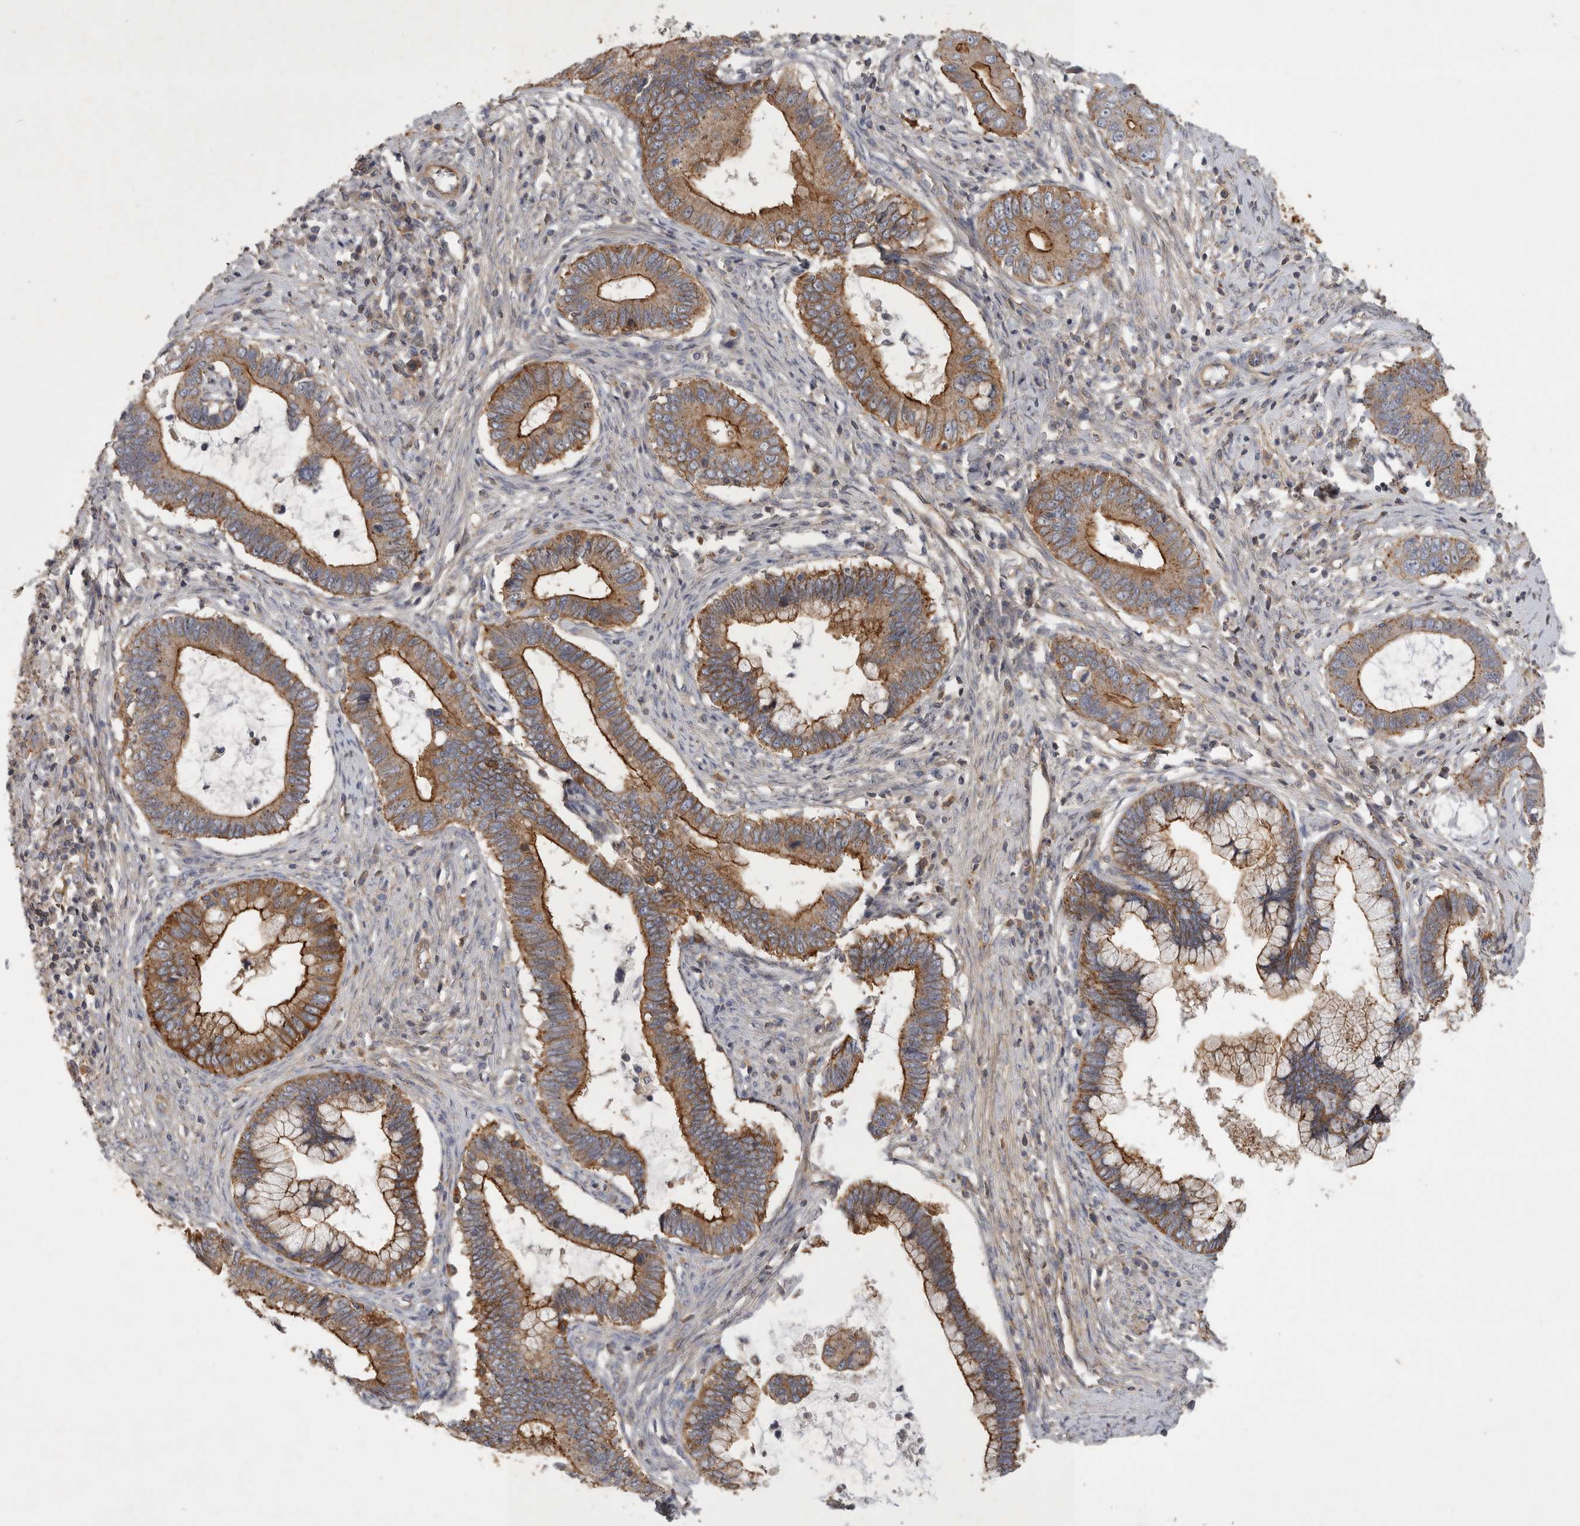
{"staining": {"intensity": "moderate", "quantity": "25%-75%", "location": "cytoplasmic/membranous"}, "tissue": "cervical cancer", "cell_type": "Tumor cells", "image_type": "cancer", "snomed": [{"axis": "morphology", "description": "Adenocarcinoma, NOS"}, {"axis": "topography", "description": "Cervix"}], "caption": "A brown stain shows moderate cytoplasmic/membranous staining of a protein in human cervical cancer tumor cells.", "gene": "MLPH", "patient": {"sex": "female", "age": 44}}